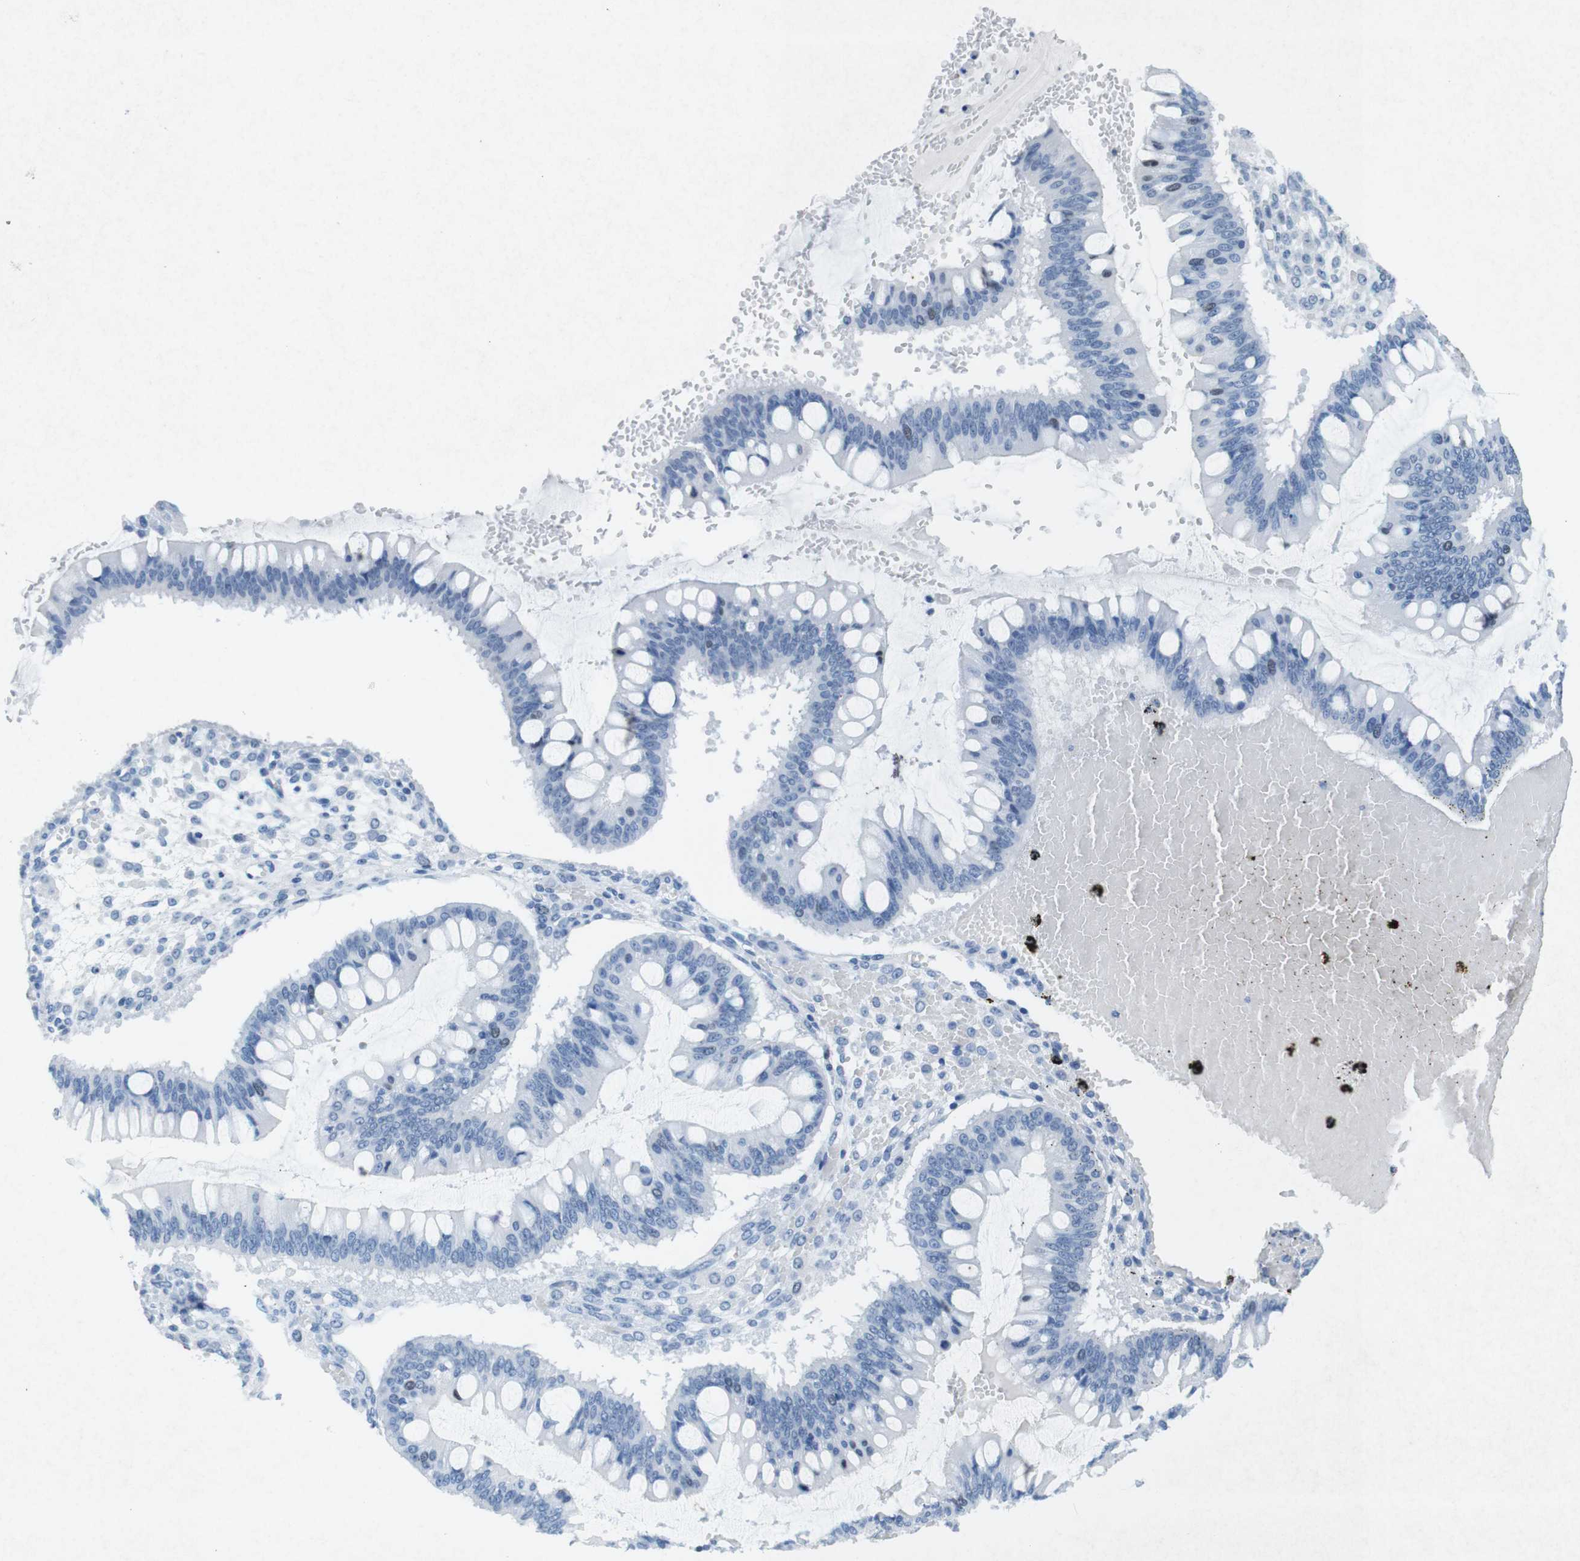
{"staining": {"intensity": "weak", "quantity": "<25%", "location": "nuclear"}, "tissue": "ovarian cancer", "cell_type": "Tumor cells", "image_type": "cancer", "snomed": [{"axis": "morphology", "description": "Cystadenocarcinoma, mucinous, NOS"}, {"axis": "topography", "description": "Ovary"}], "caption": "This is a histopathology image of immunohistochemistry (IHC) staining of ovarian mucinous cystadenocarcinoma, which shows no staining in tumor cells. (DAB immunohistochemistry (IHC), high magnification).", "gene": "CTAG1B", "patient": {"sex": "female", "age": 73}}